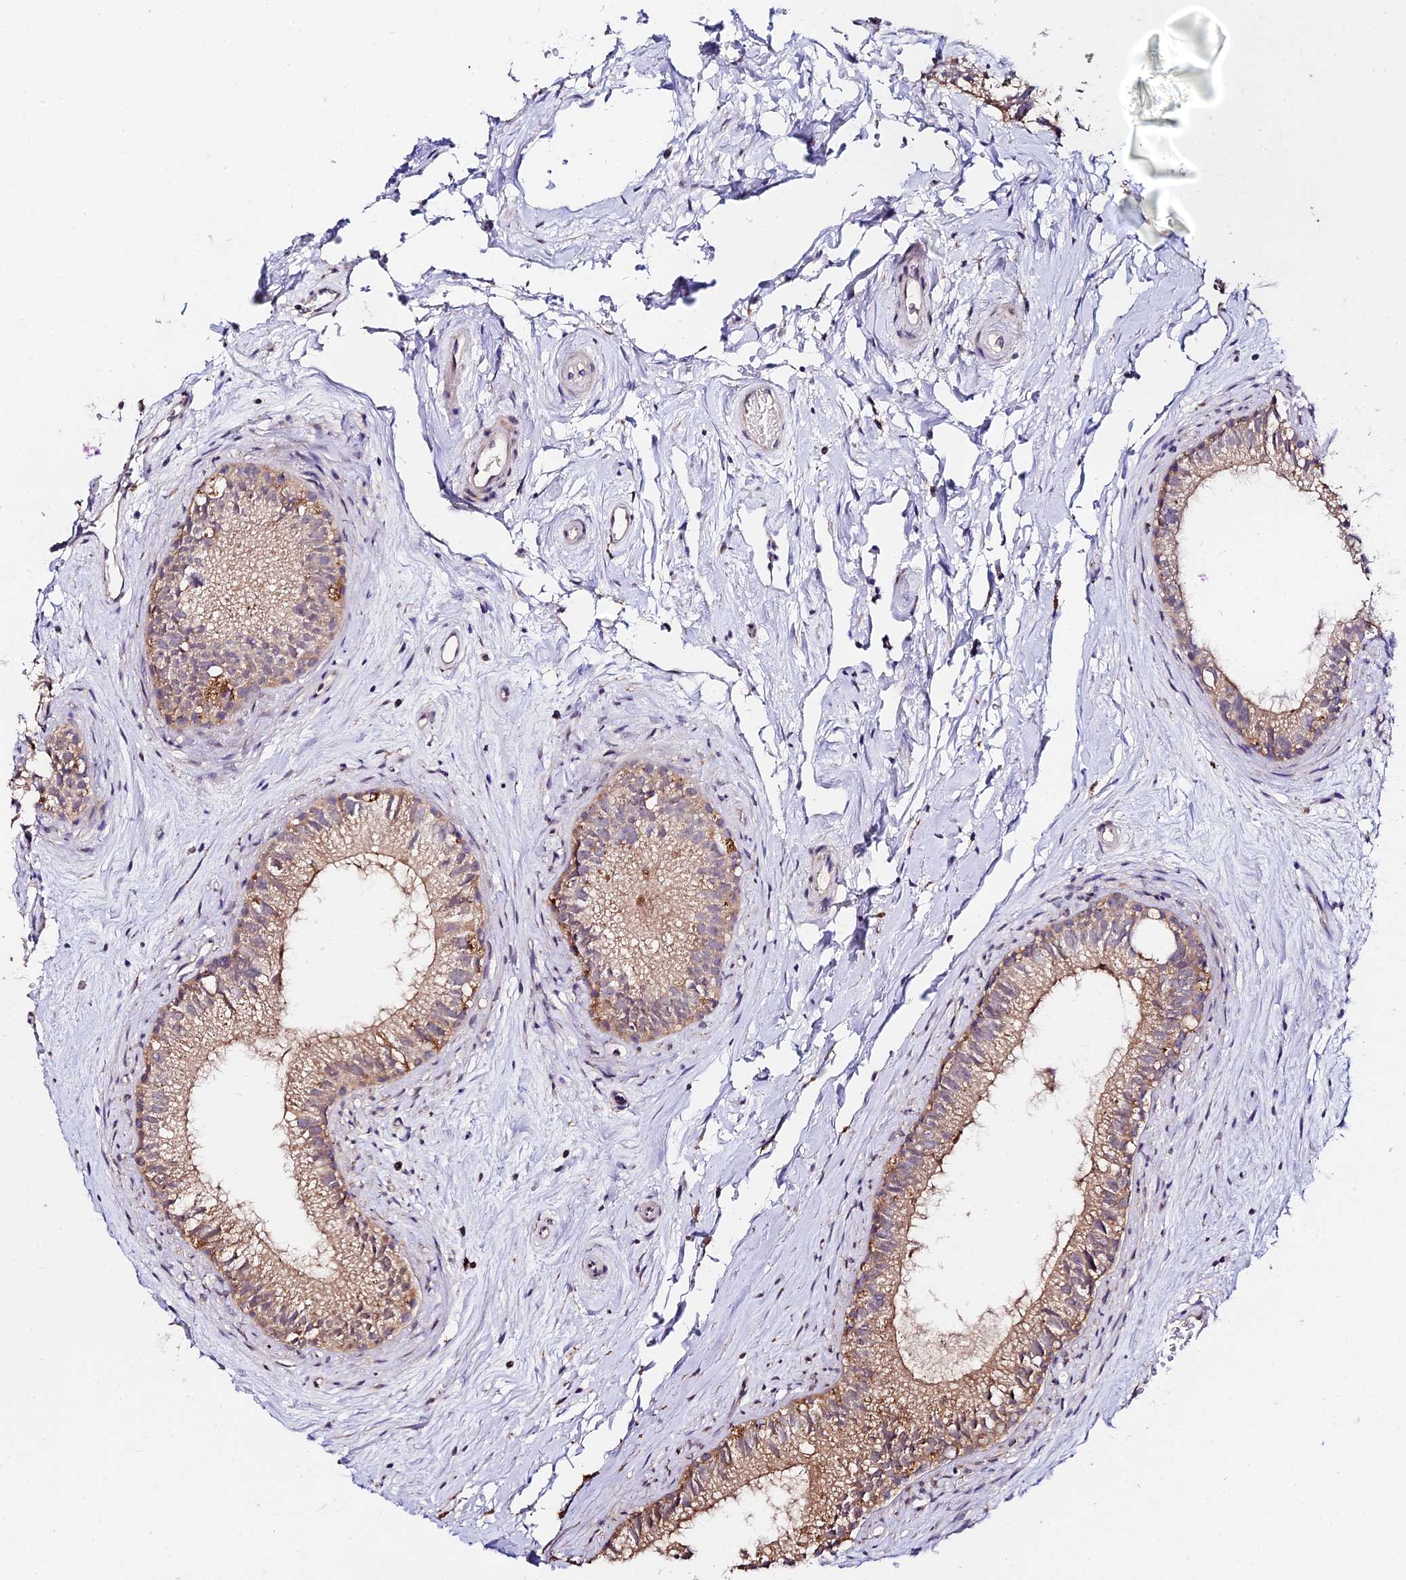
{"staining": {"intensity": "moderate", "quantity": ">75%", "location": "cytoplasmic/membranous"}, "tissue": "epididymis", "cell_type": "Glandular cells", "image_type": "normal", "snomed": [{"axis": "morphology", "description": "Normal tissue, NOS"}, {"axis": "topography", "description": "Epididymis"}], "caption": "Immunohistochemistry (IHC) histopathology image of unremarkable epididymis: human epididymis stained using immunohistochemistry (IHC) demonstrates medium levels of moderate protein expression localized specifically in the cytoplasmic/membranous of glandular cells, appearing as a cytoplasmic/membranous brown color.", "gene": "C3orf20", "patient": {"sex": "male", "age": 71}}